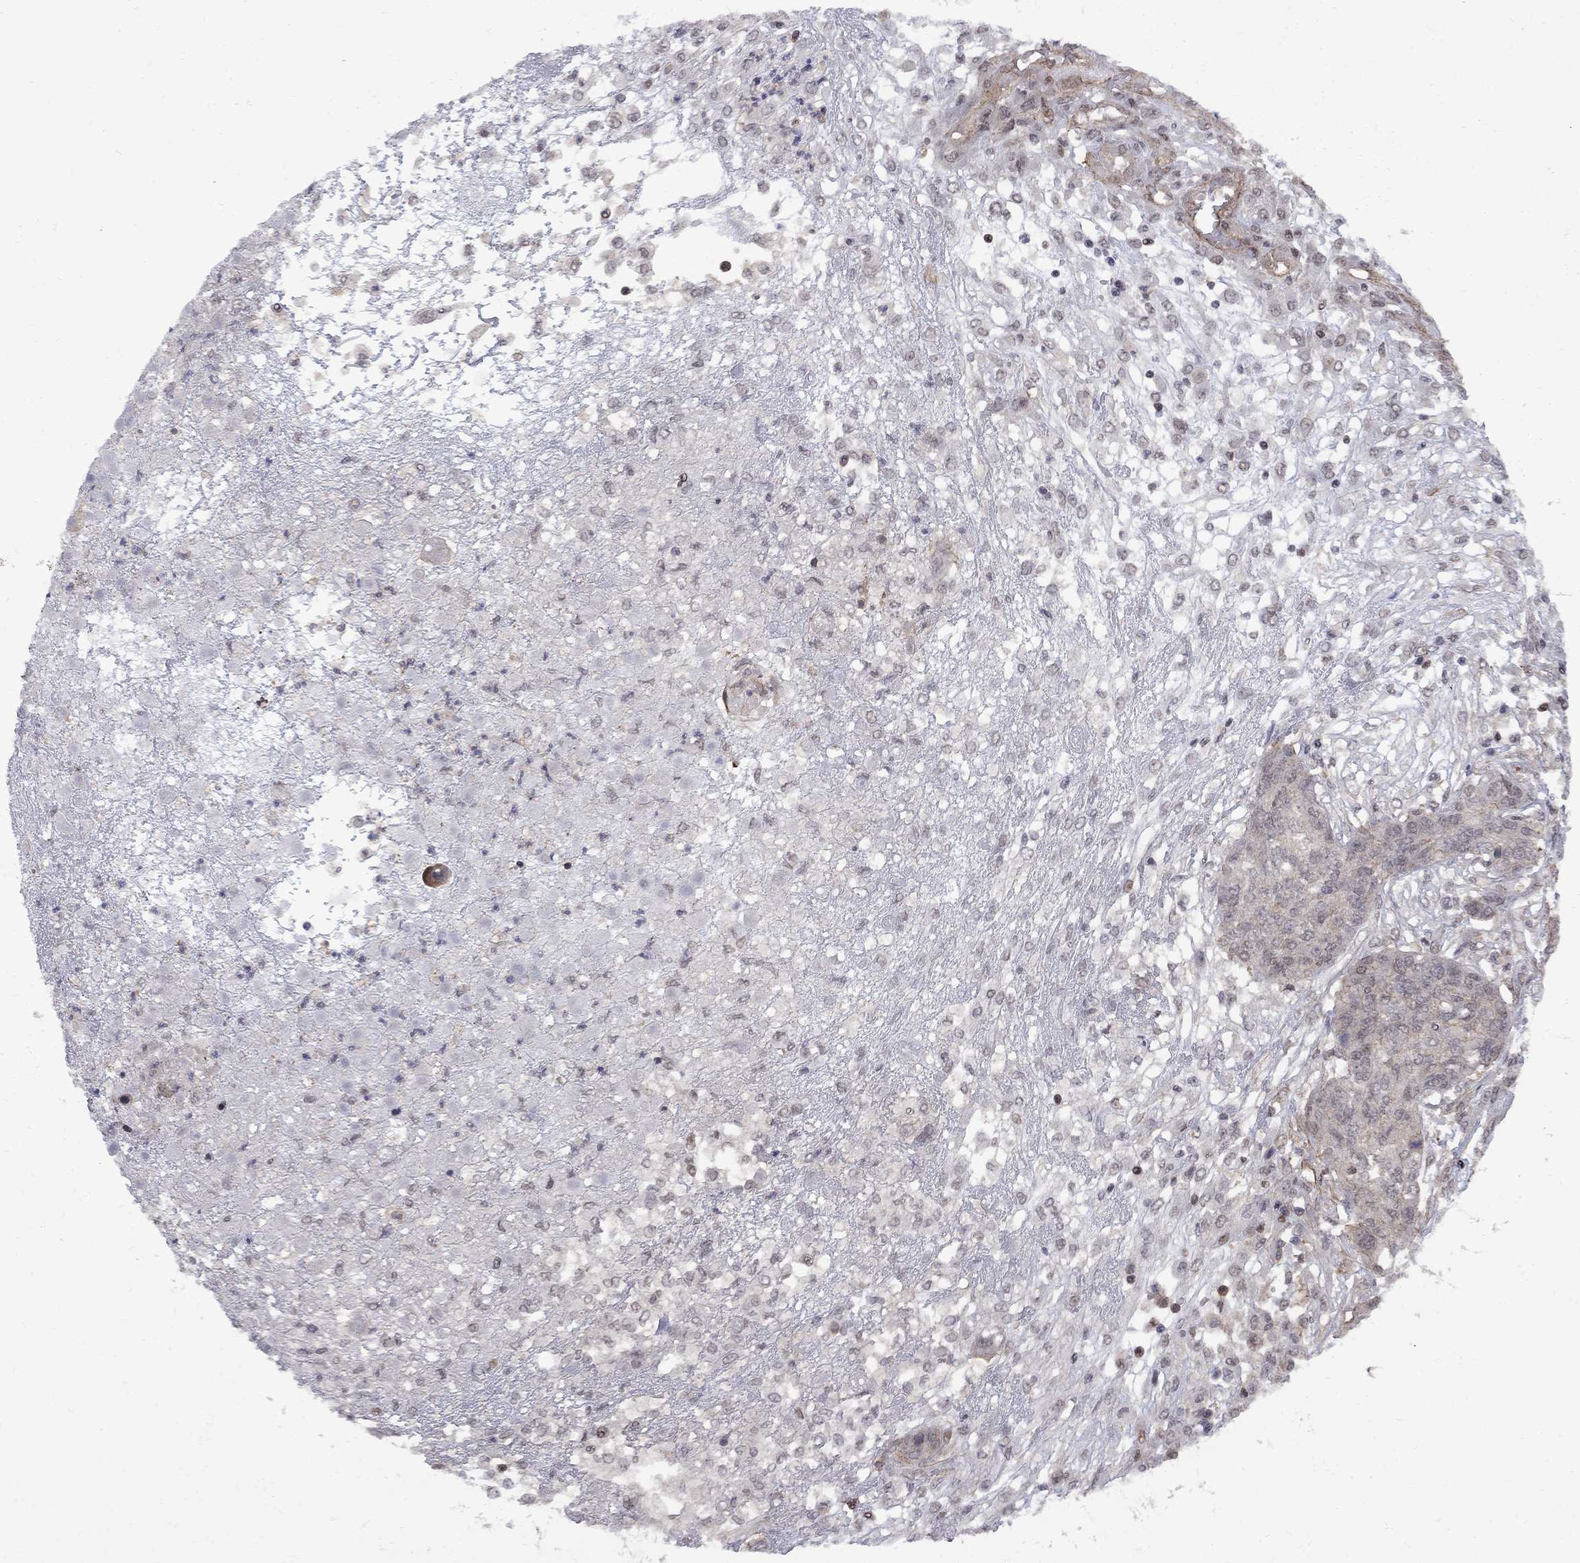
{"staining": {"intensity": "moderate", "quantity": "<25%", "location": "nuclear"}, "tissue": "ovarian cancer", "cell_type": "Tumor cells", "image_type": "cancer", "snomed": [{"axis": "morphology", "description": "Cystadenocarcinoma, serous, NOS"}, {"axis": "topography", "description": "Ovary"}], "caption": "Protein expression by immunohistochemistry demonstrates moderate nuclear positivity in about <25% of tumor cells in ovarian cancer.", "gene": "BRF1", "patient": {"sex": "female", "age": 67}}